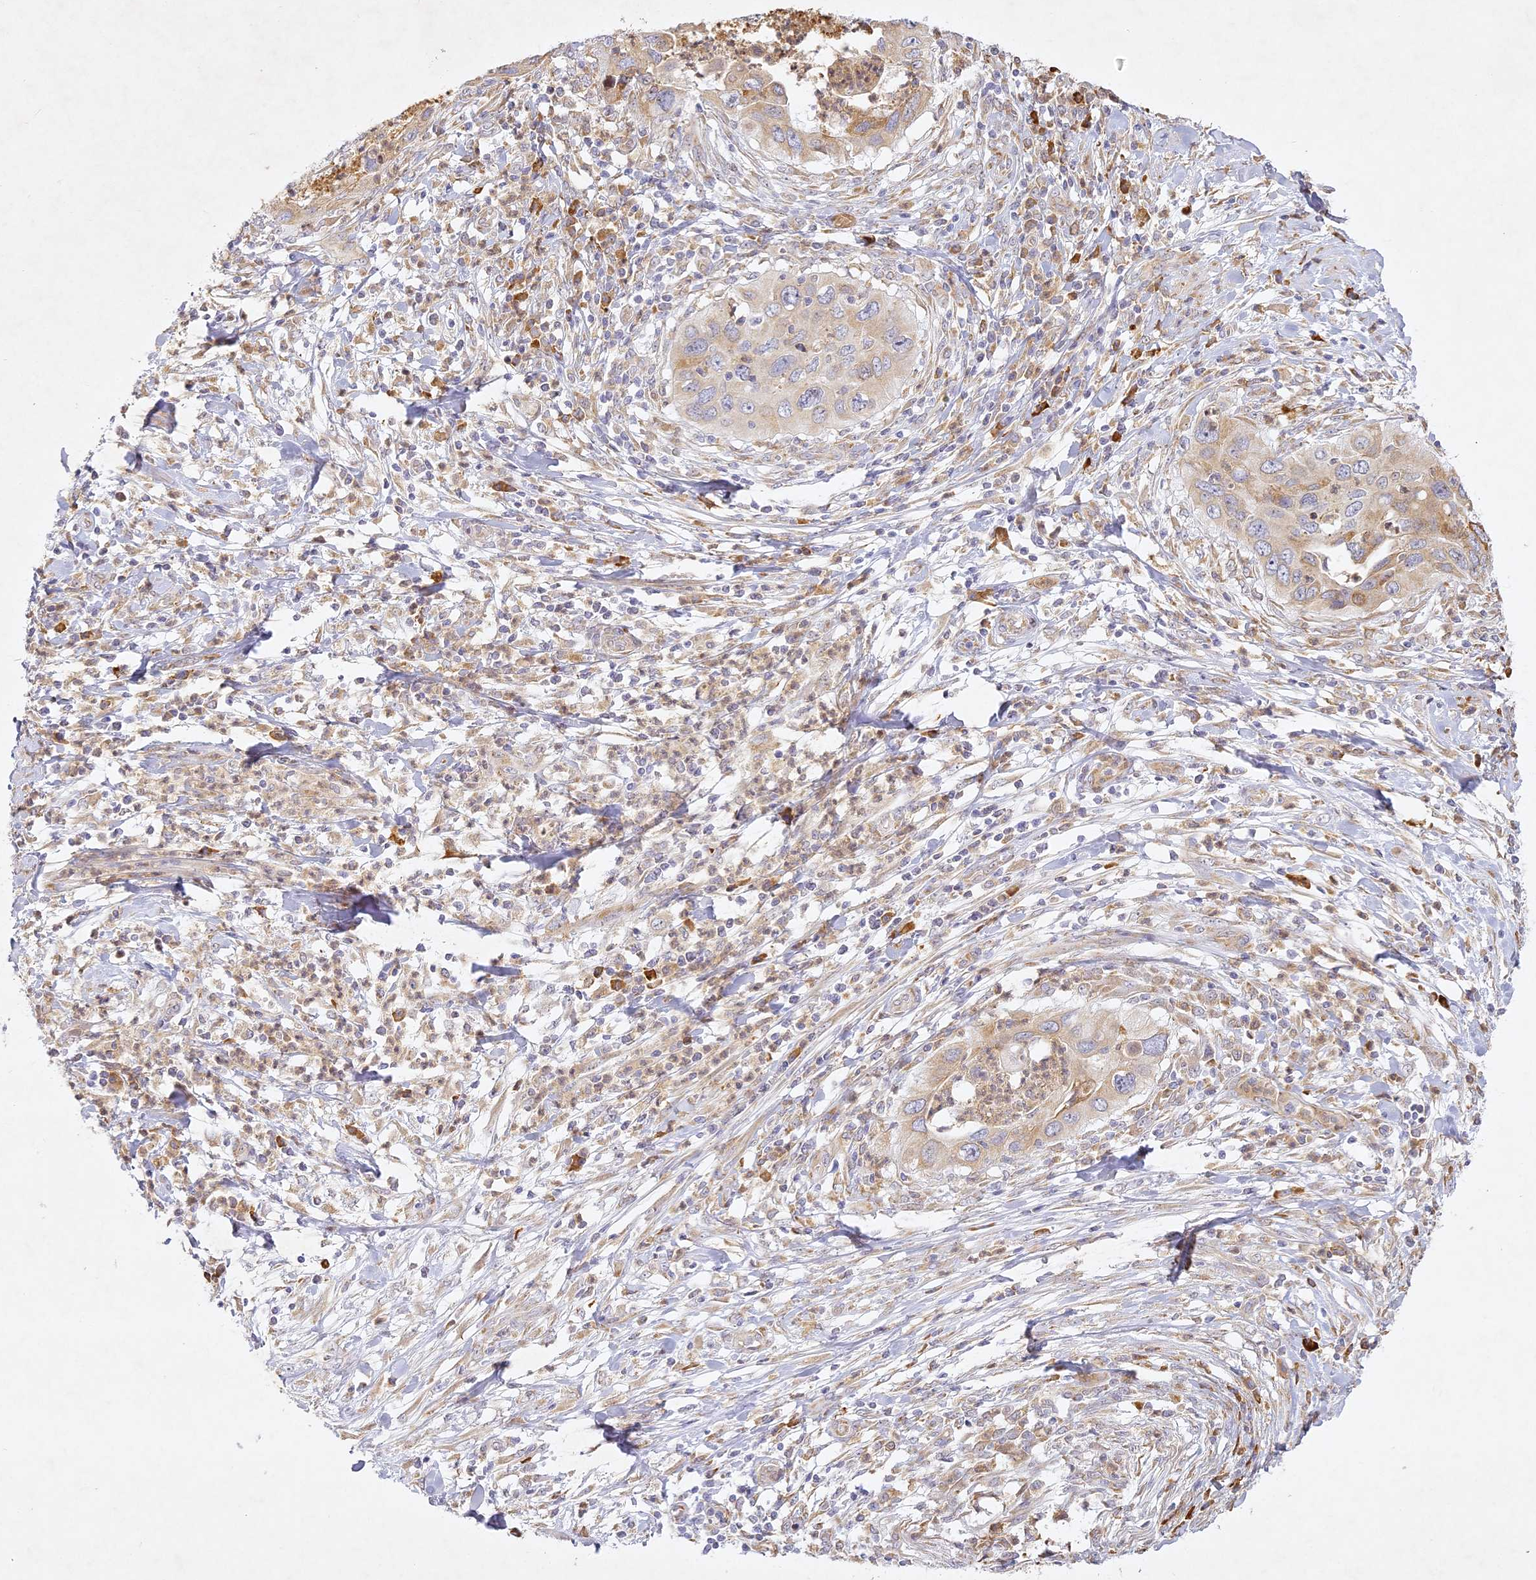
{"staining": {"intensity": "weak", "quantity": "<25%", "location": "cytoplasmic/membranous"}, "tissue": "cervical cancer", "cell_type": "Tumor cells", "image_type": "cancer", "snomed": [{"axis": "morphology", "description": "Squamous cell carcinoma, NOS"}, {"axis": "topography", "description": "Cervix"}], "caption": "The IHC micrograph has no significant staining in tumor cells of cervical squamous cell carcinoma tissue.", "gene": "SLC30A5", "patient": {"sex": "female", "age": 38}}